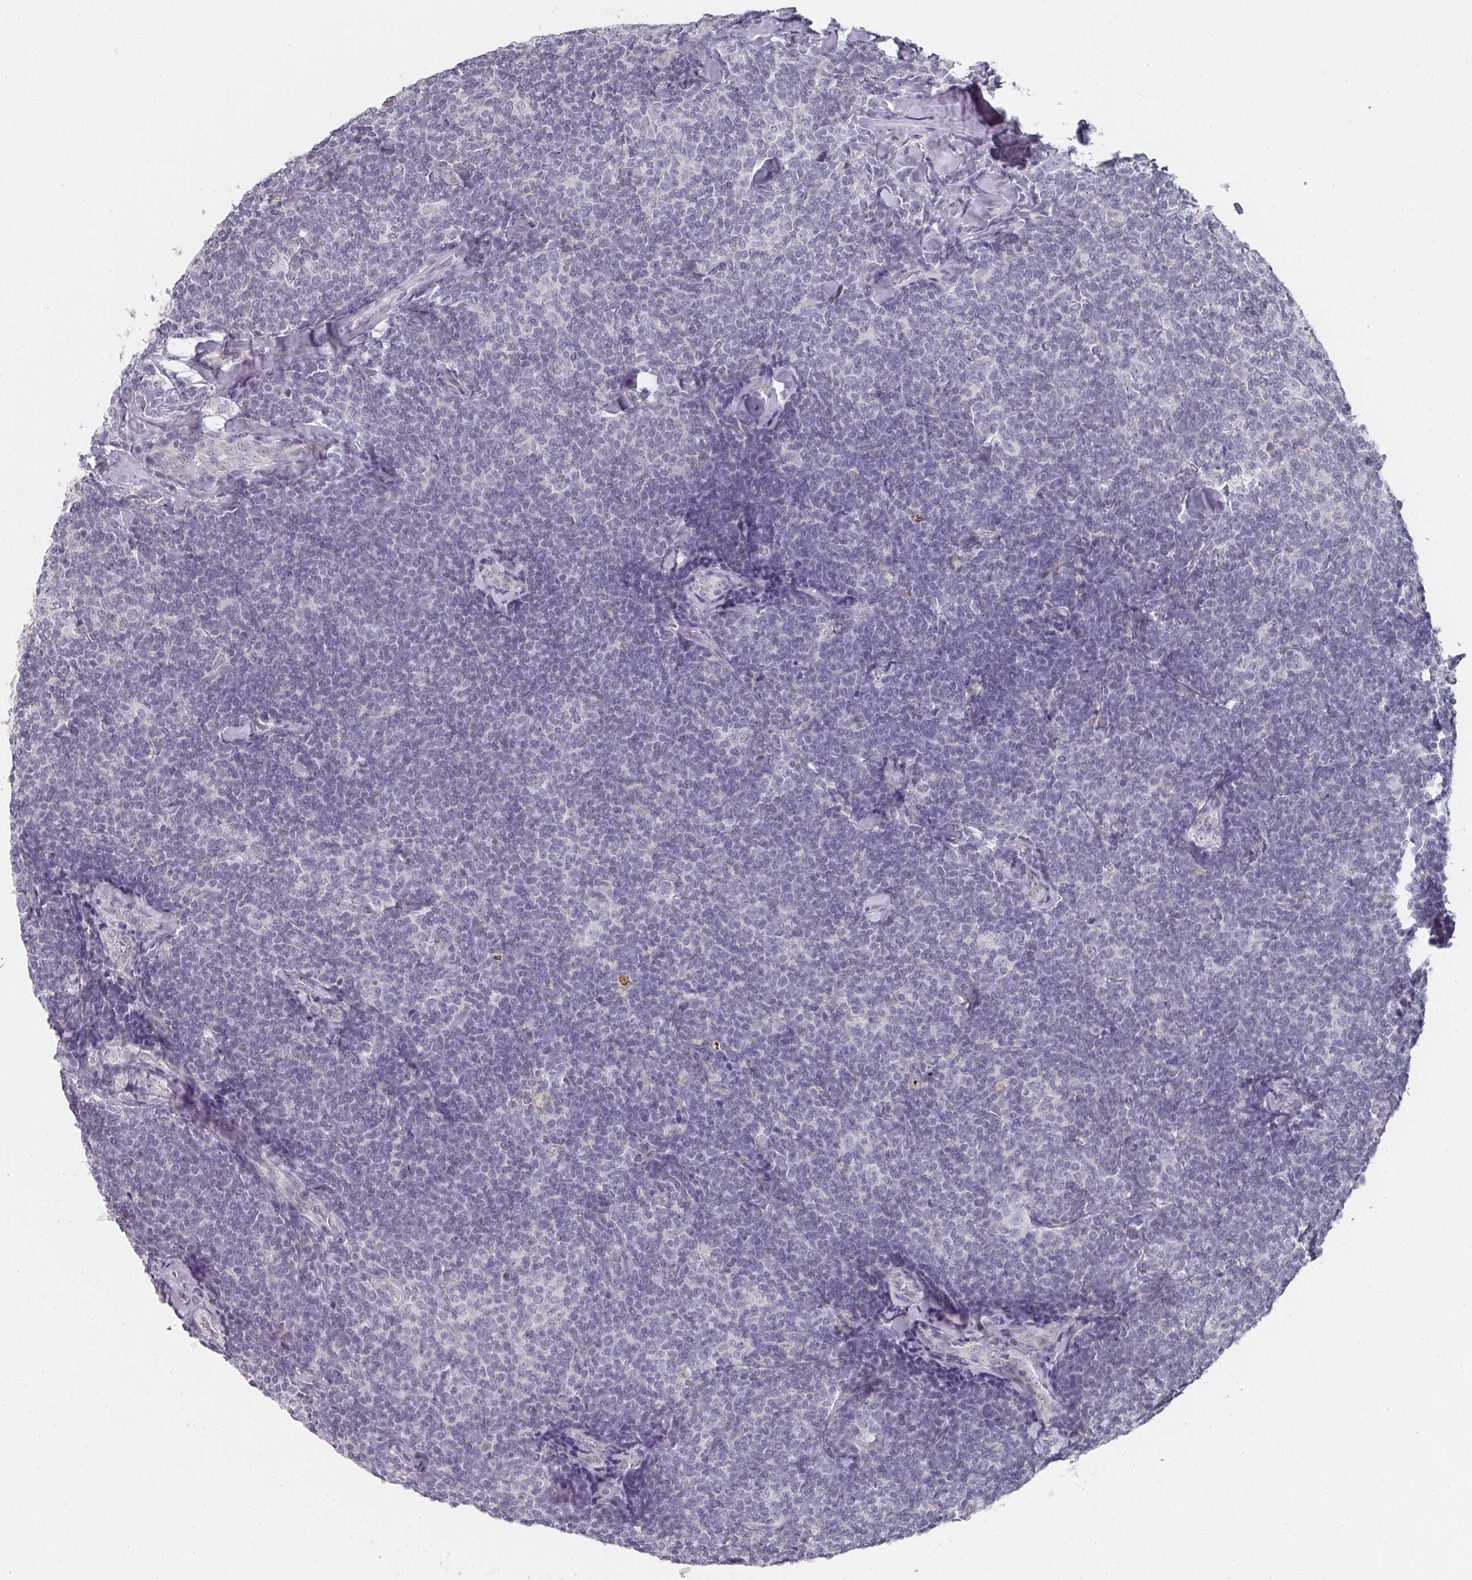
{"staining": {"intensity": "negative", "quantity": "none", "location": "none"}, "tissue": "lymphoma", "cell_type": "Tumor cells", "image_type": "cancer", "snomed": [{"axis": "morphology", "description": "Malignant lymphoma, non-Hodgkin's type, Low grade"}, {"axis": "topography", "description": "Lymph node"}], "caption": "Immunohistochemical staining of malignant lymphoma, non-Hodgkin's type (low-grade) reveals no significant positivity in tumor cells.", "gene": "SHISA2", "patient": {"sex": "female", "age": 56}}